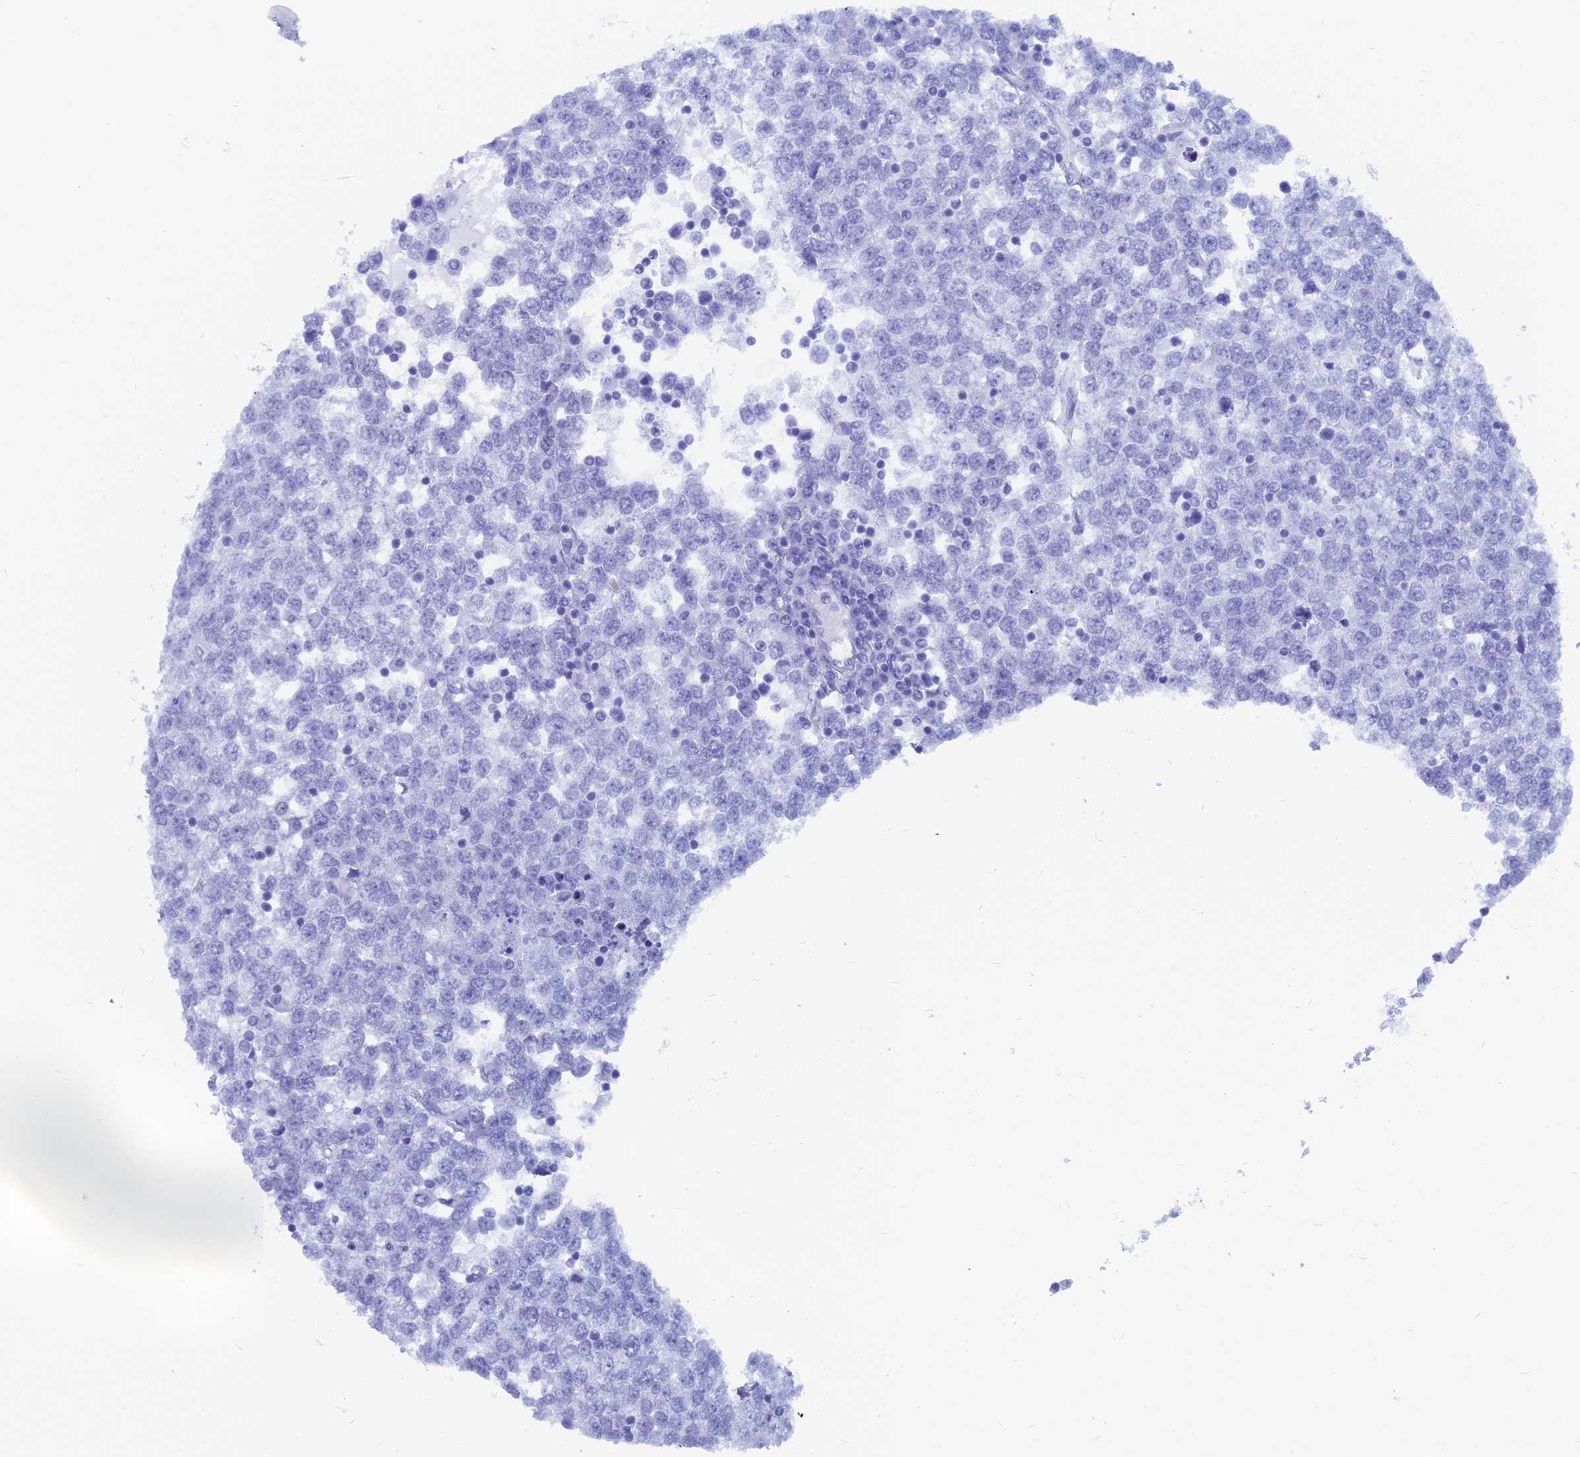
{"staining": {"intensity": "negative", "quantity": "none", "location": "none"}, "tissue": "testis cancer", "cell_type": "Tumor cells", "image_type": "cancer", "snomed": [{"axis": "morphology", "description": "Seminoma, NOS"}, {"axis": "topography", "description": "Testis"}], "caption": "IHC of human testis seminoma displays no staining in tumor cells. Nuclei are stained in blue.", "gene": "CAPS", "patient": {"sex": "male", "age": 65}}